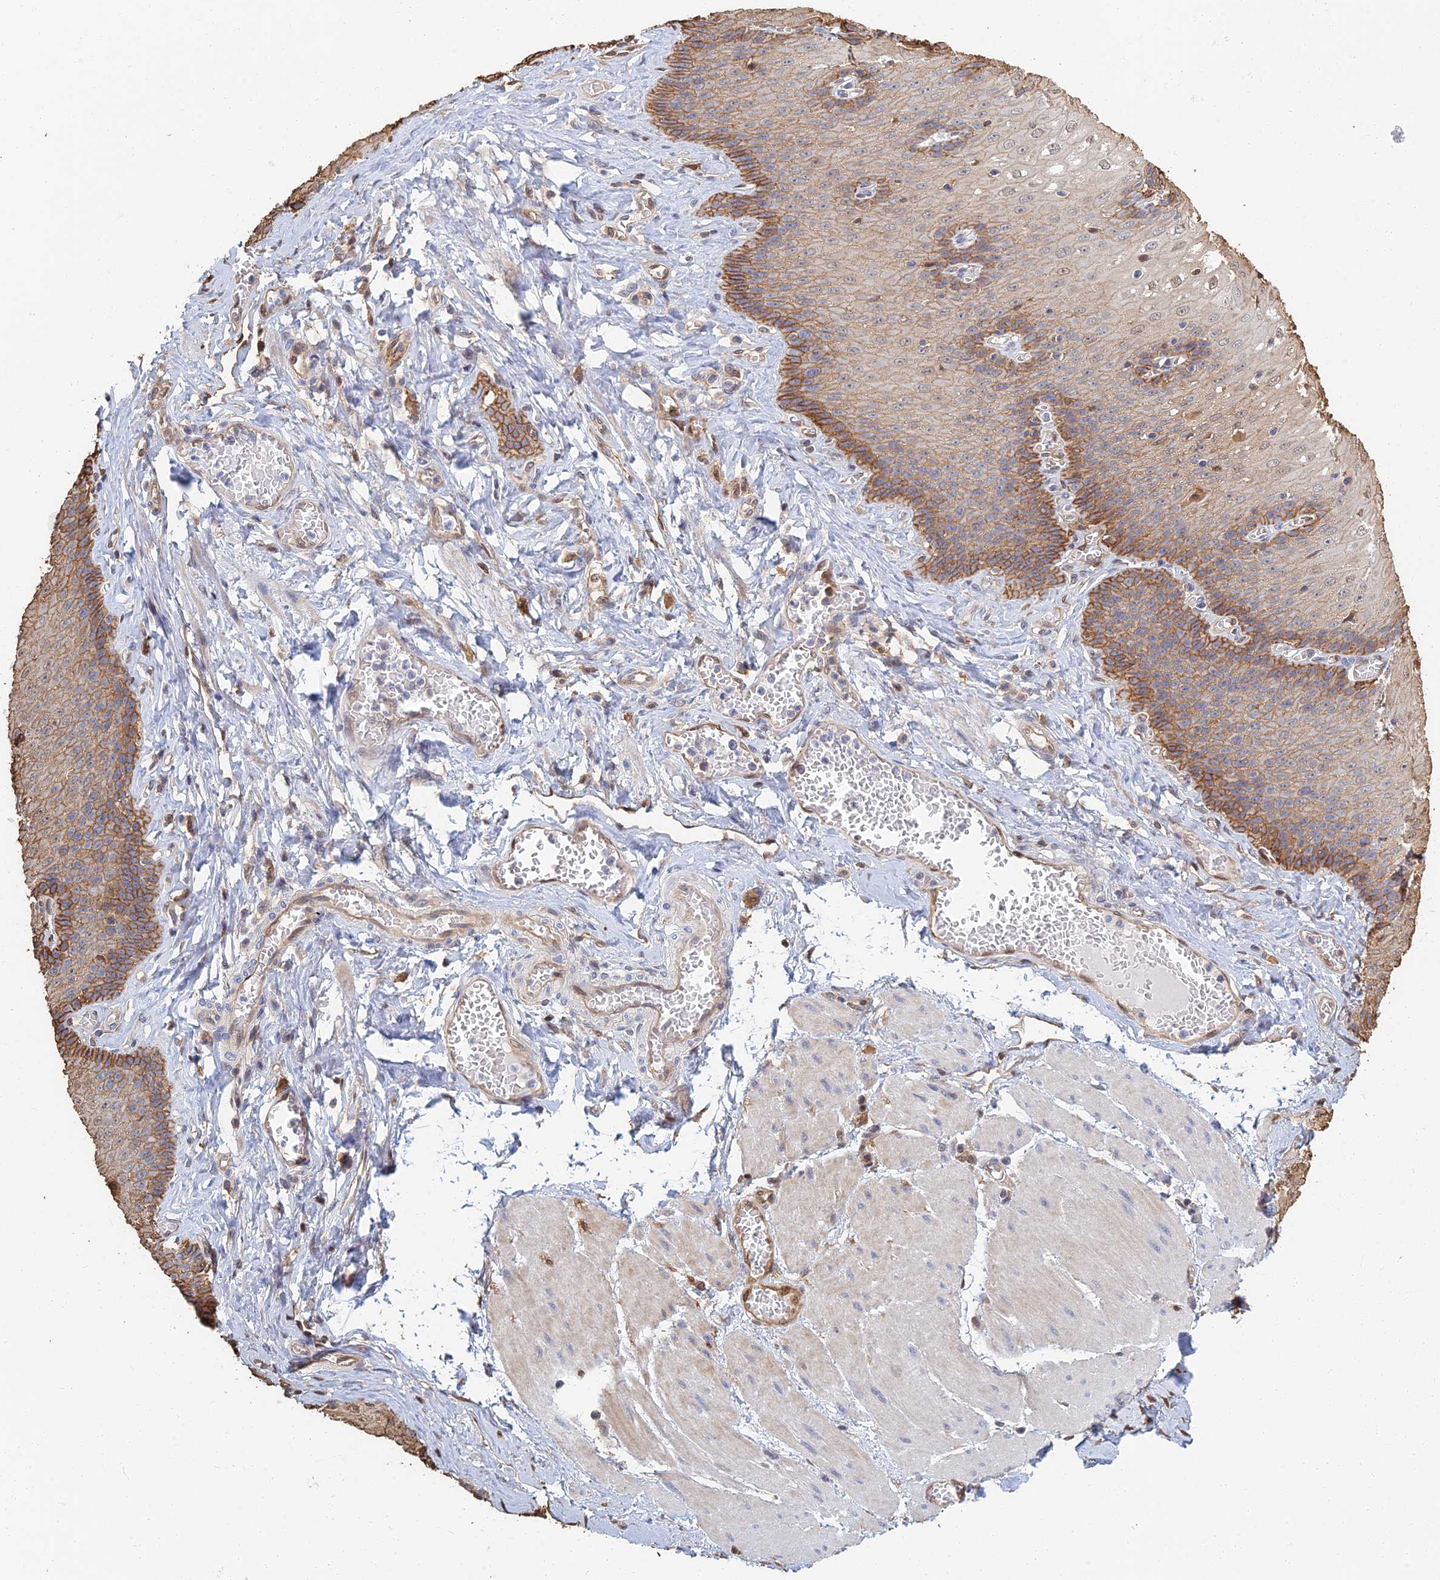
{"staining": {"intensity": "strong", "quantity": "25%-75%", "location": "cytoplasmic/membranous,nuclear"}, "tissue": "esophagus", "cell_type": "Squamous epithelial cells", "image_type": "normal", "snomed": [{"axis": "morphology", "description": "Normal tissue, NOS"}, {"axis": "topography", "description": "Esophagus"}], "caption": "Normal esophagus was stained to show a protein in brown. There is high levels of strong cytoplasmic/membranous,nuclear positivity in about 25%-75% of squamous epithelial cells.", "gene": "LRRN3", "patient": {"sex": "male", "age": 60}}